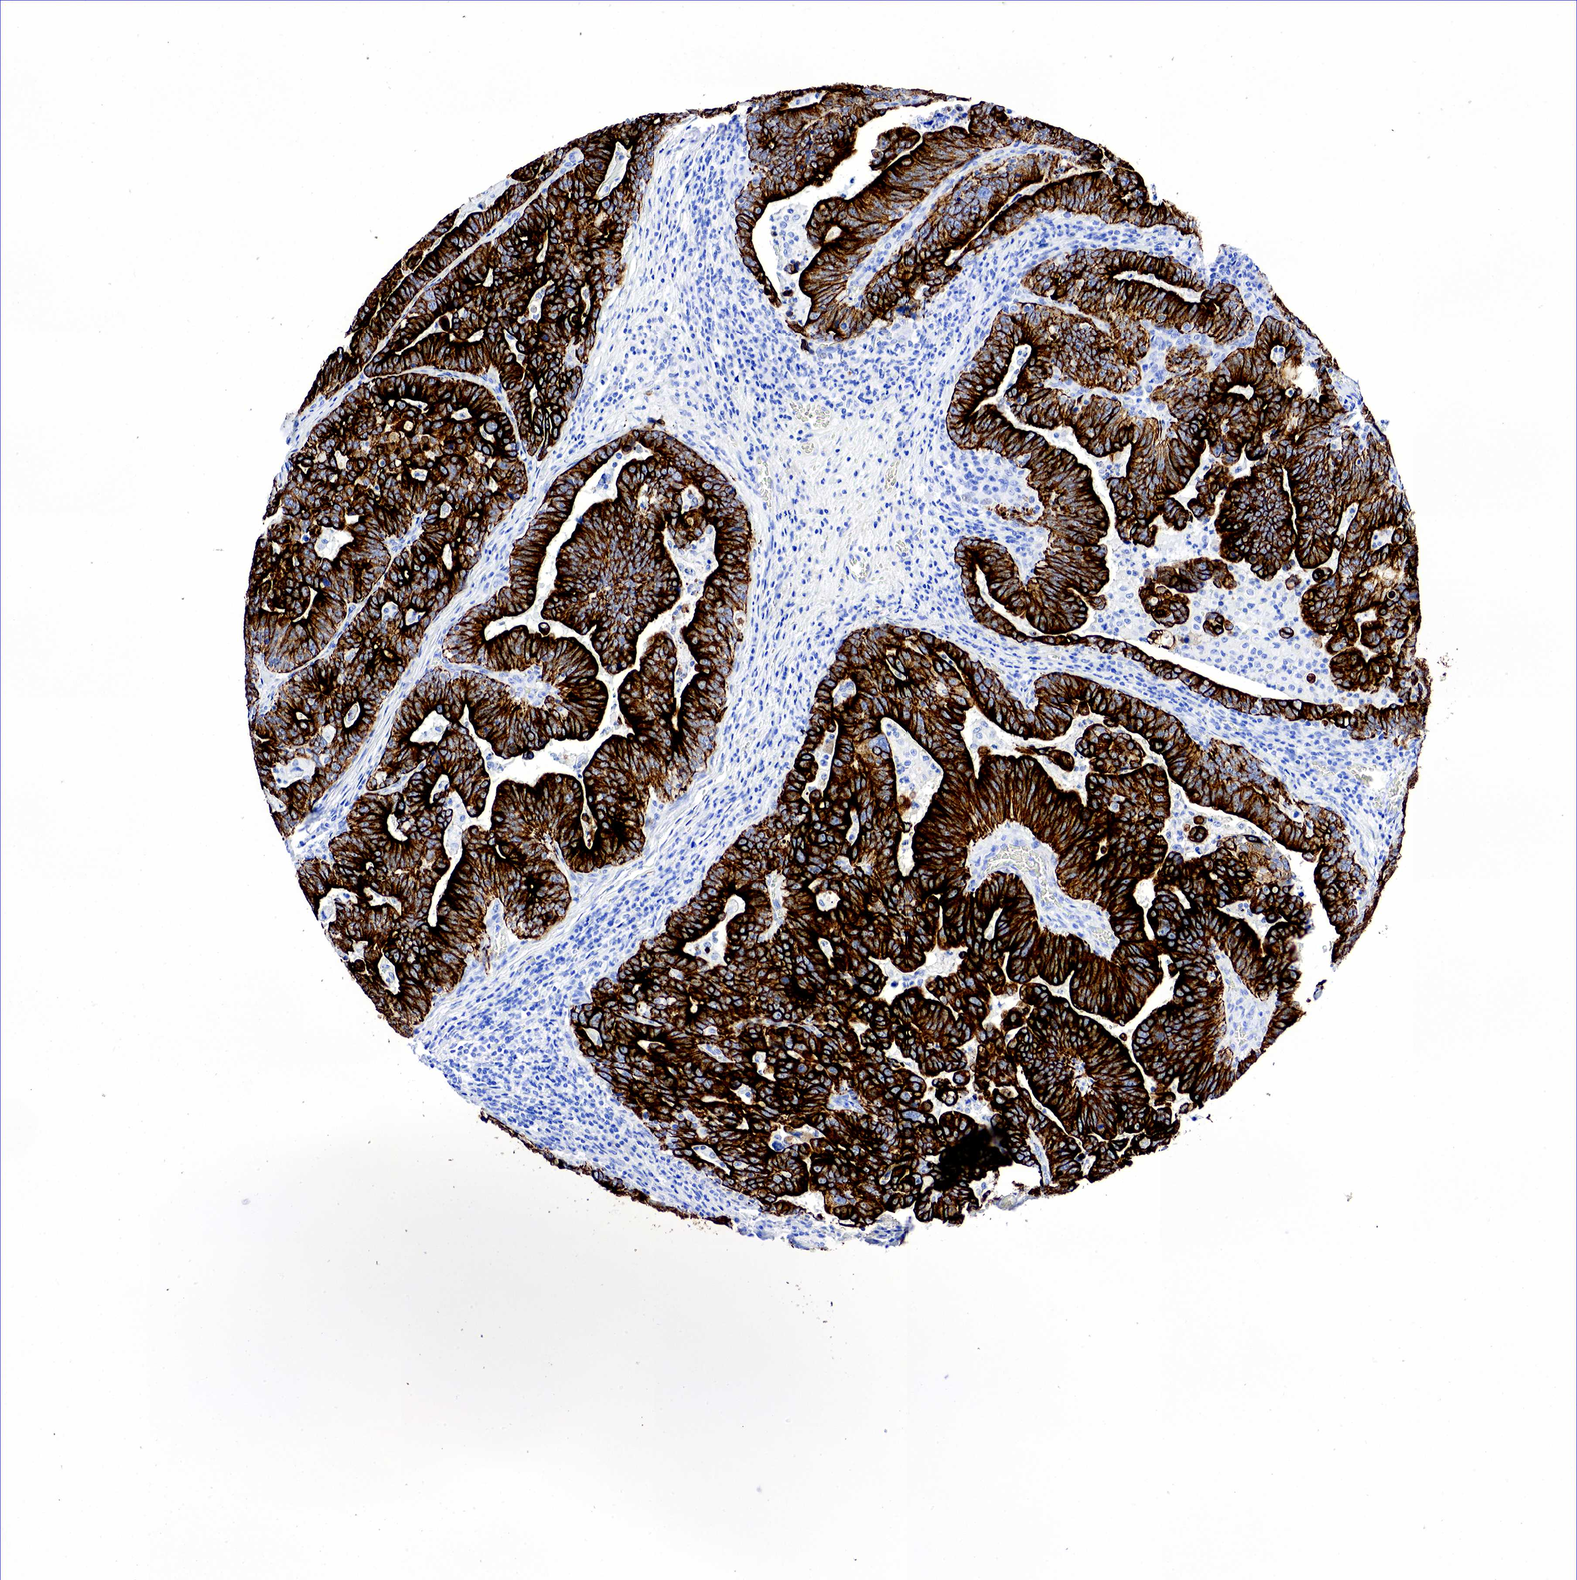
{"staining": {"intensity": "strong", "quantity": ">75%", "location": "cytoplasmic/membranous"}, "tissue": "stomach cancer", "cell_type": "Tumor cells", "image_type": "cancer", "snomed": [{"axis": "morphology", "description": "Adenocarcinoma, NOS"}, {"axis": "topography", "description": "Stomach, upper"}], "caption": "Protein positivity by immunohistochemistry exhibits strong cytoplasmic/membranous positivity in approximately >75% of tumor cells in stomach cancer (adenocarcinoma).", "gene": "KRT18", "patient": {"sex": "female", "age": 50}}